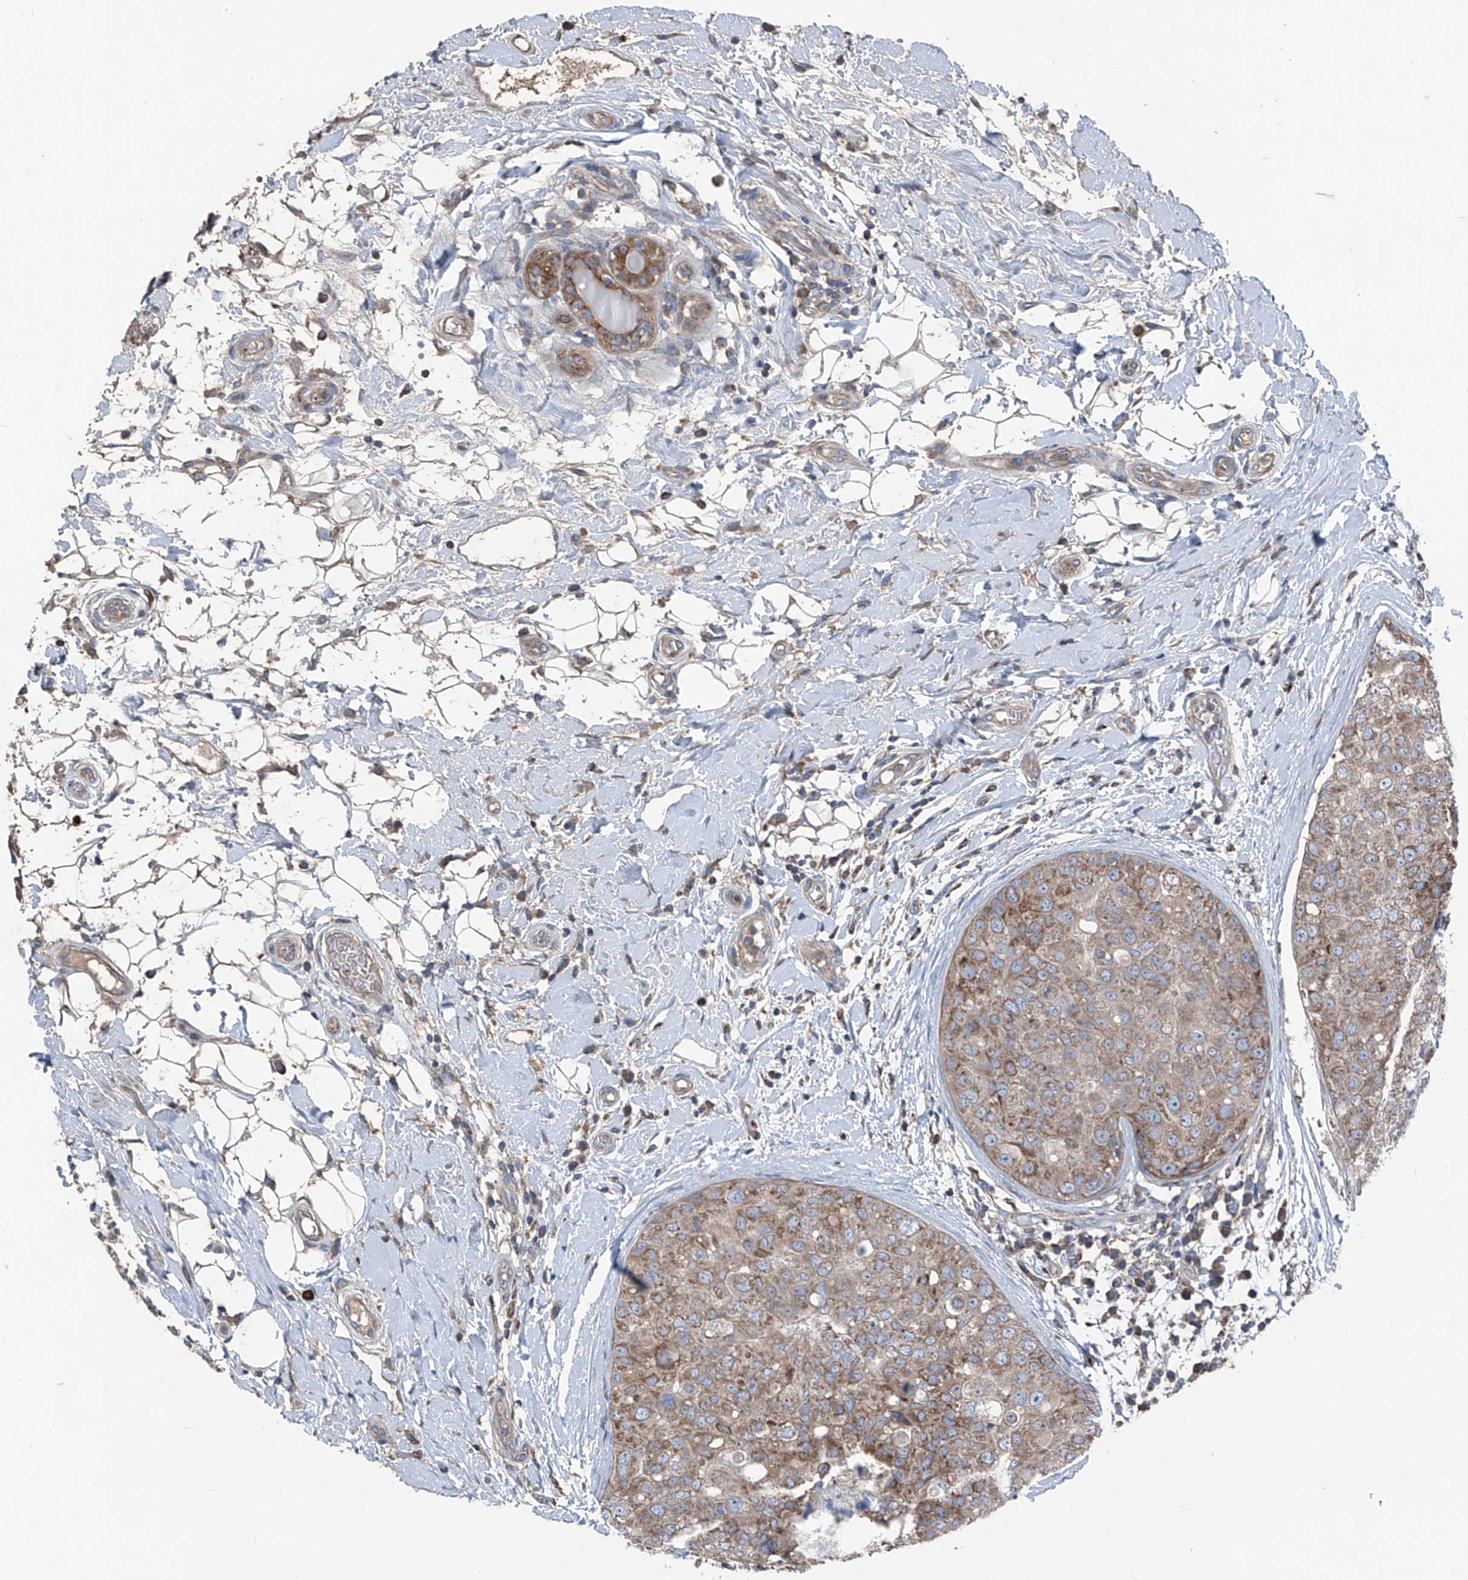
{"staining": {"intensity": "moderate", "quantity": ">75%", "location": "cytoplasmic/membranous"}, "tissue": "breast cancer", "cell_type": "Tumor cells", "image_type": "cancer", "snomed": [{"axis": "morphology", "description": "Duct carcinoma"}, {"axis": "topography", "description": "Breast"}], "caption": "Immunohistochemistry (DAB (3,3'-diaminobenzidine)) staining of breast cancer (infiltrating ductal carcinoma) exhibits moderate cytoplasmic/membranous protein expression in about >75% of tumor cells. (DAB = brown stain, brightfield microscopy at high magnification).", "gene": "GPAT3", "patient": {"sex": "female", "age": 27}}